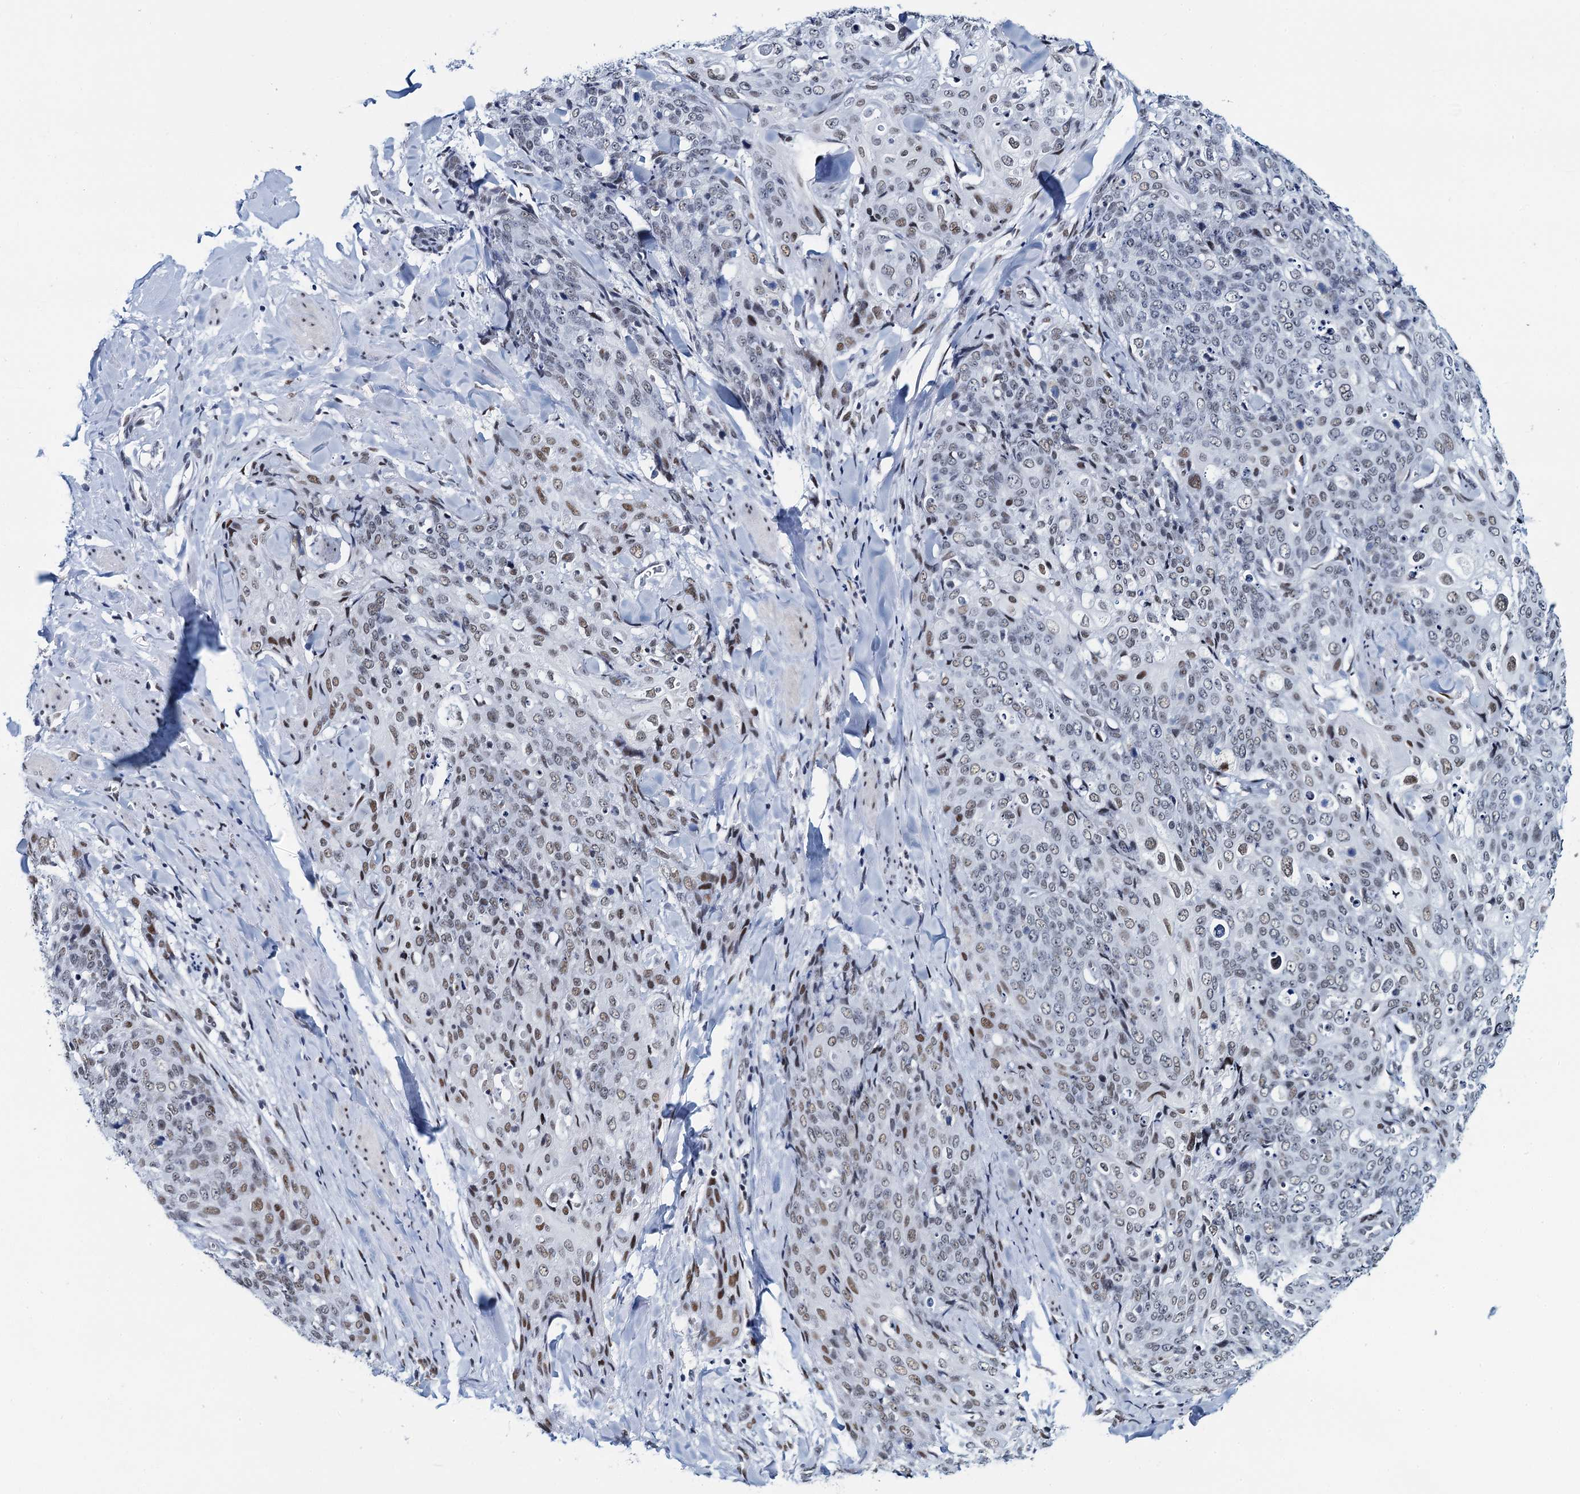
{"staining": {"intensity": "weak", "quantity": "25%-75%", "location": "nuclear"}, "tissue": "skin cancer", "cell_type": "Tumor cells", "image_type": "cancer", "snomed": [{"axis": "morphology", "description": "Squamous cell carcinoma, NOS"}, {"axis": "topography", "description": "Skin"}, {"axis": "topography", "description": "Vulva"}], "caption": "About 25%-75% of tumor cells in skin squamous cell carcinoma show weak nuclear protein staining as visualized by brown immunohistochemical staining.", "gene": "HNRNPUL2", "patient": {"sex": "female", "age": 85}}